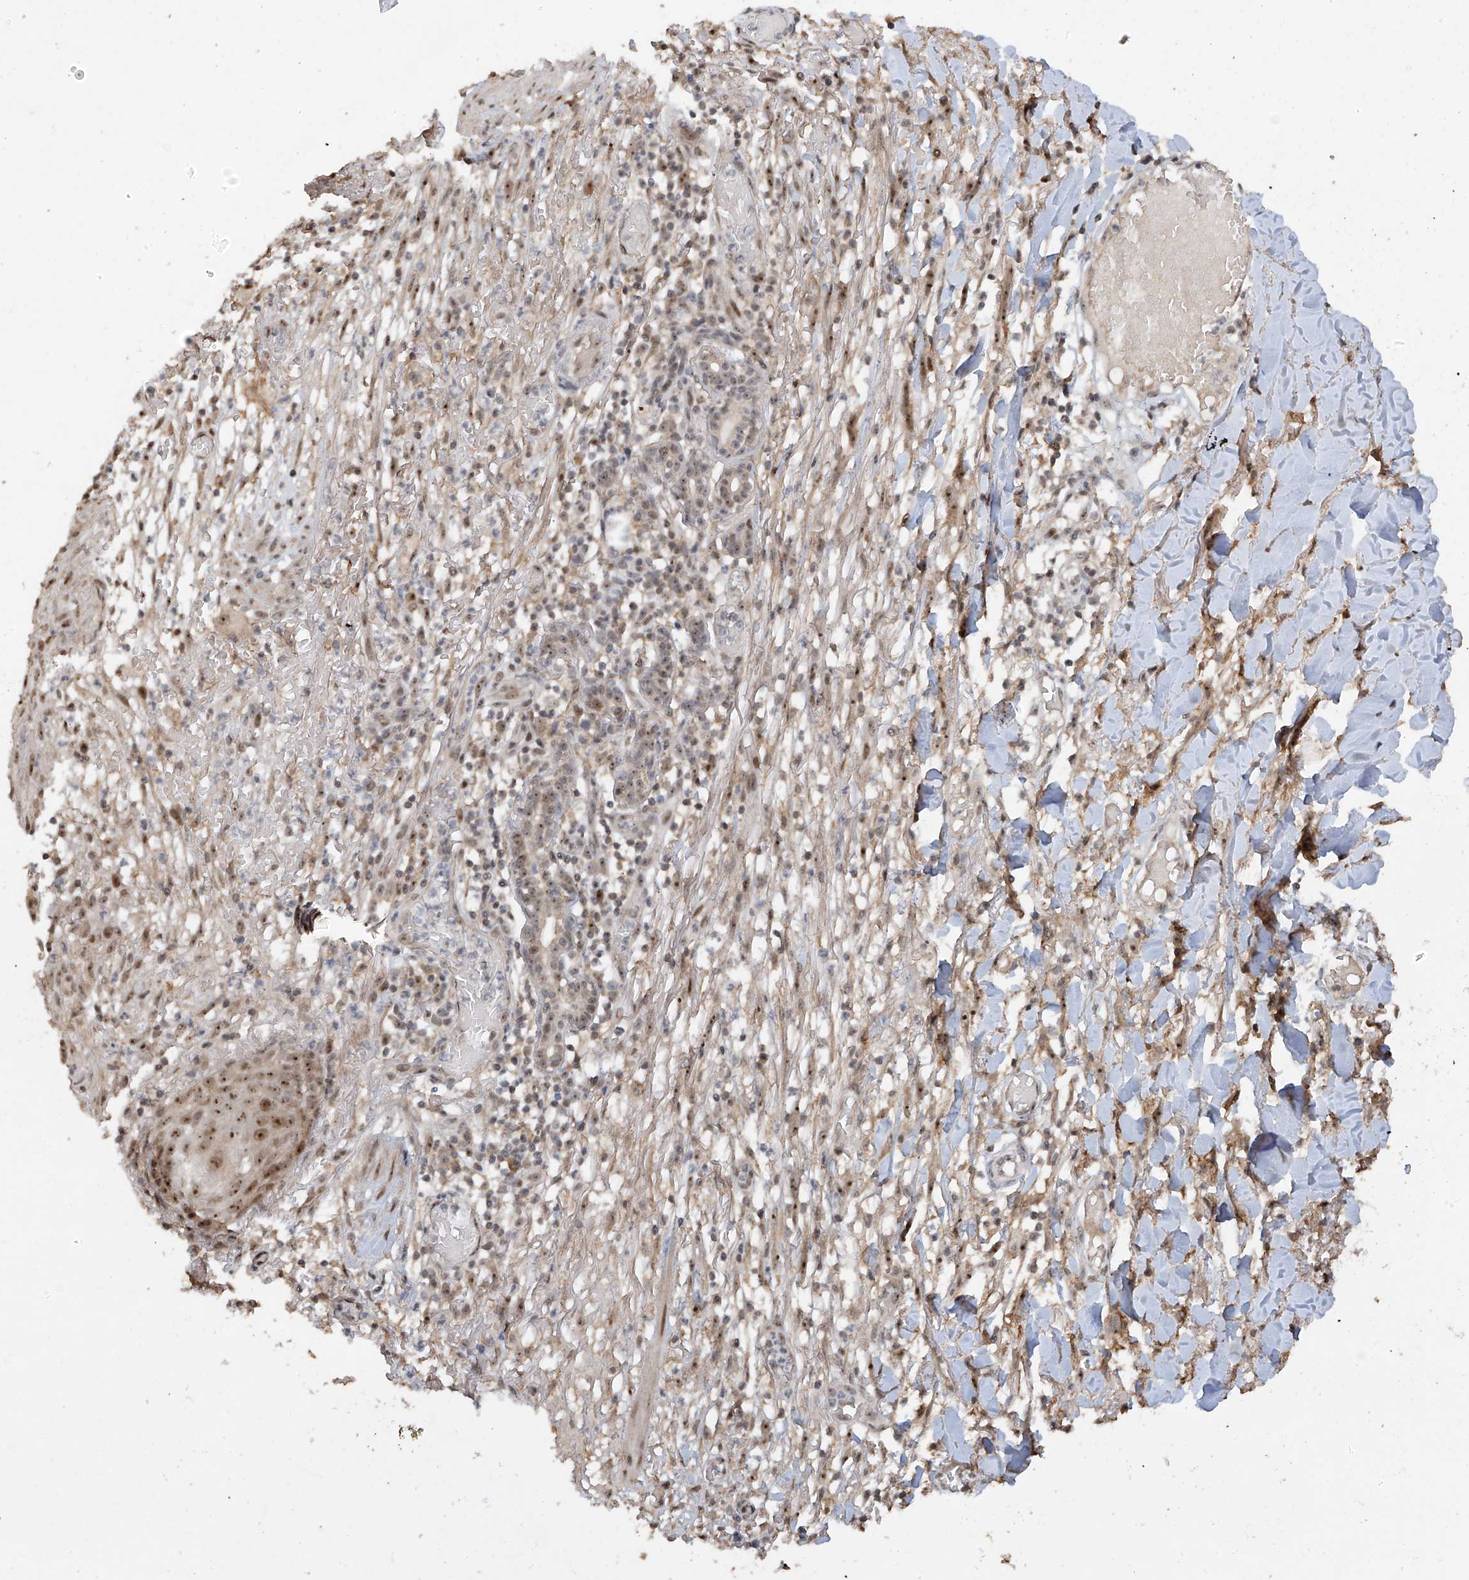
{"staining": {"intensity": "moderate", "quantity": ">75%", "location": "nuclear"}, "tissue": "skin cancer", "cell_type": "Tumor cells", "image_type": "cancer", "snomed": [{"axis": "morphology", "description": "Normal tissue, NOS"}, {"axis": "morphology", "description": "Basal cell carcinoma"}, {"axis": "topography", "description": "Skin"}], "caption": "The immunohistochemical stain shows moderate nuclear positivity in tumor cells of skin cancer (basal cell carcinoma) tissue. The protein is shown in brown color, while the nuclei are stained blue.", "gene": "C1orf131", "patient": {"sex": "male", "age": 64}}